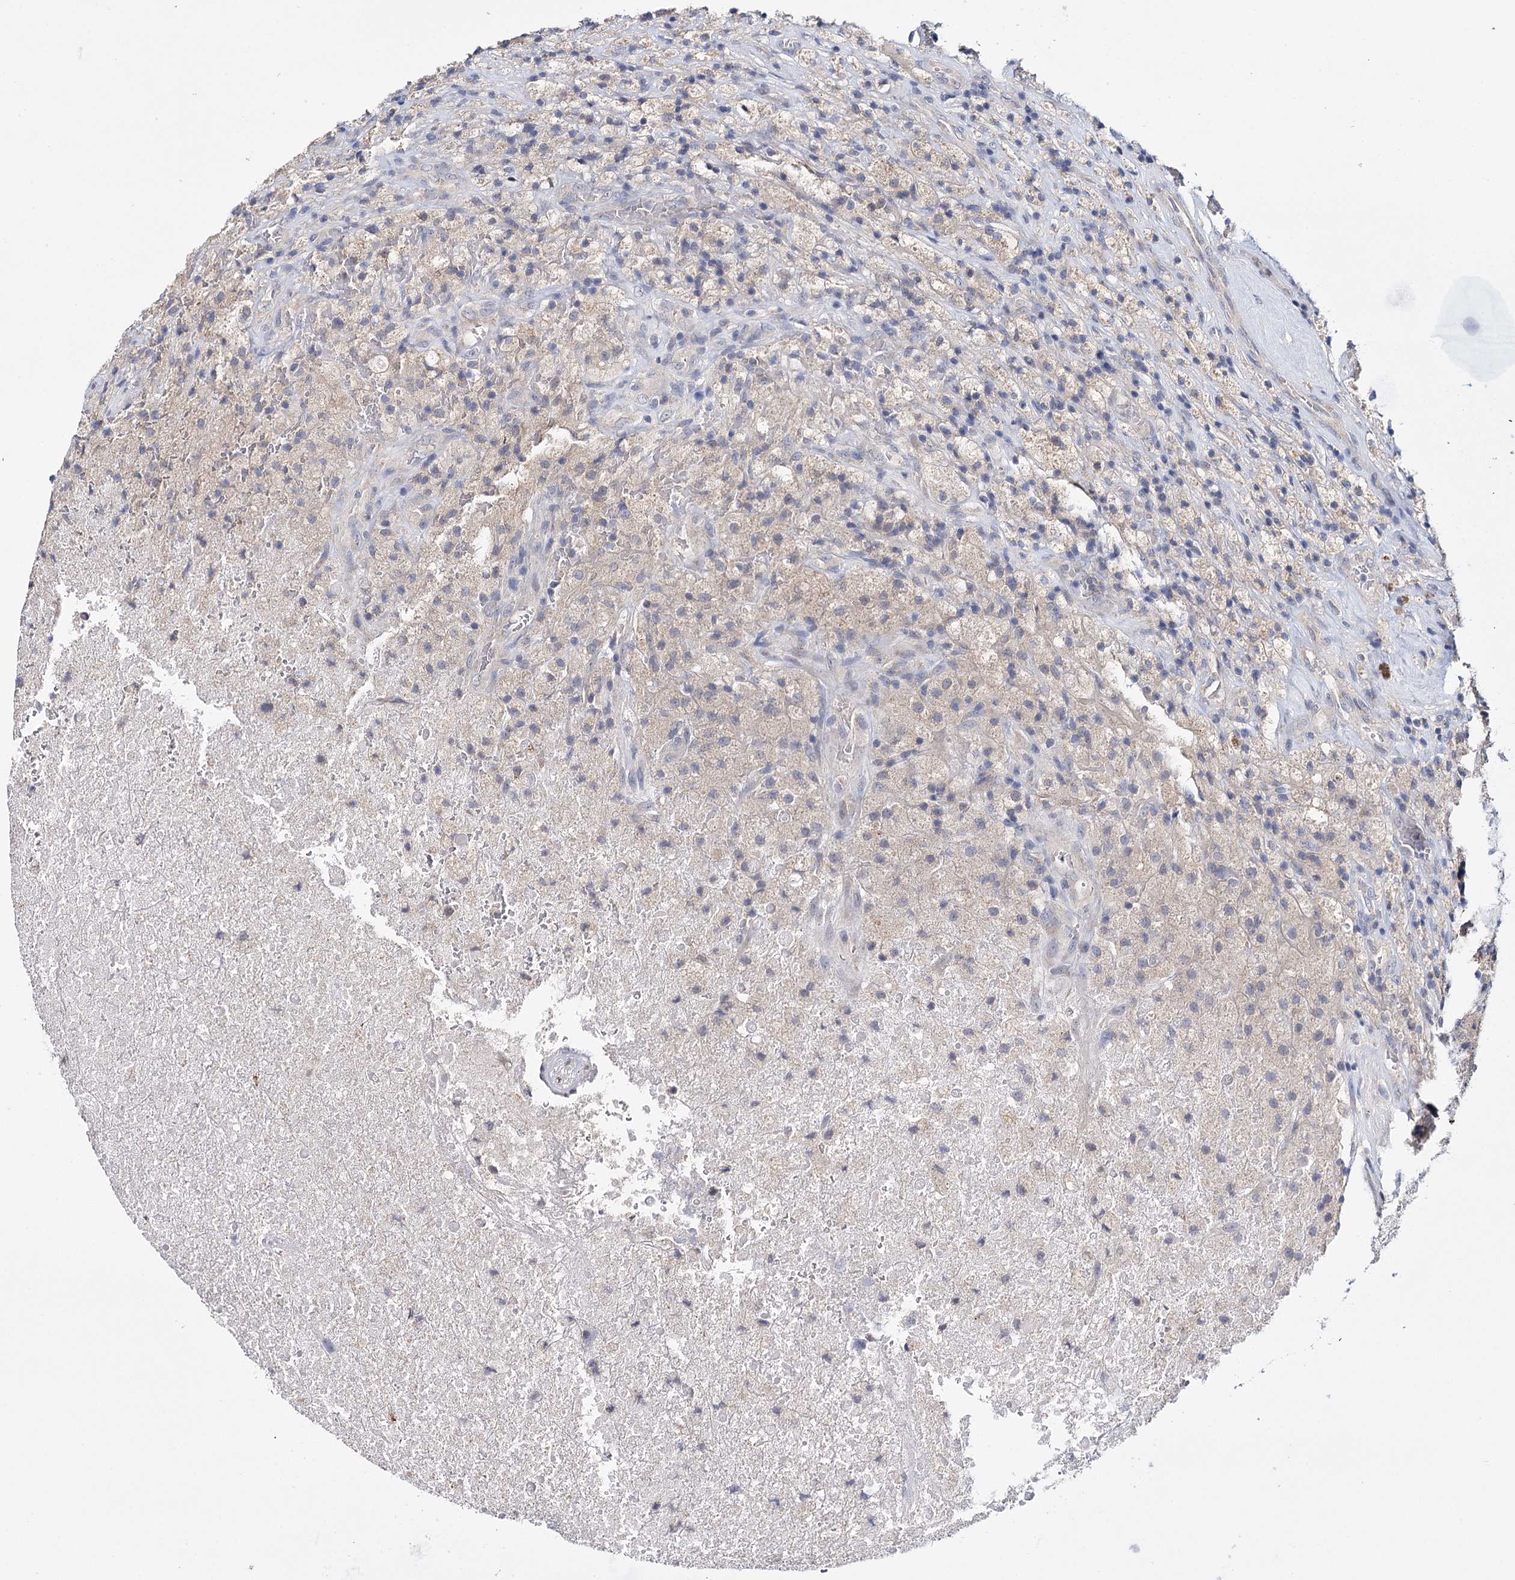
{"staining": {"intensity": "negative", "quantity": "none", "location": "none"}, "tissue": "glioma", "cell_type": "Tumor cells", "image_type": "cancer", "snomed": [{"axis": "morphology", "description": "Glioma, malignant, High grade"}, {"axis": "topography", "description": "Brain"}], "caption": "Immunohistochemistry photomicrograph of malignant glioma (high-grade) stained for a protein (brown), which exhibits no staining in tumor cells.", "gene": "CFAP46", "patient": {"sex": "male", "age": 69}}